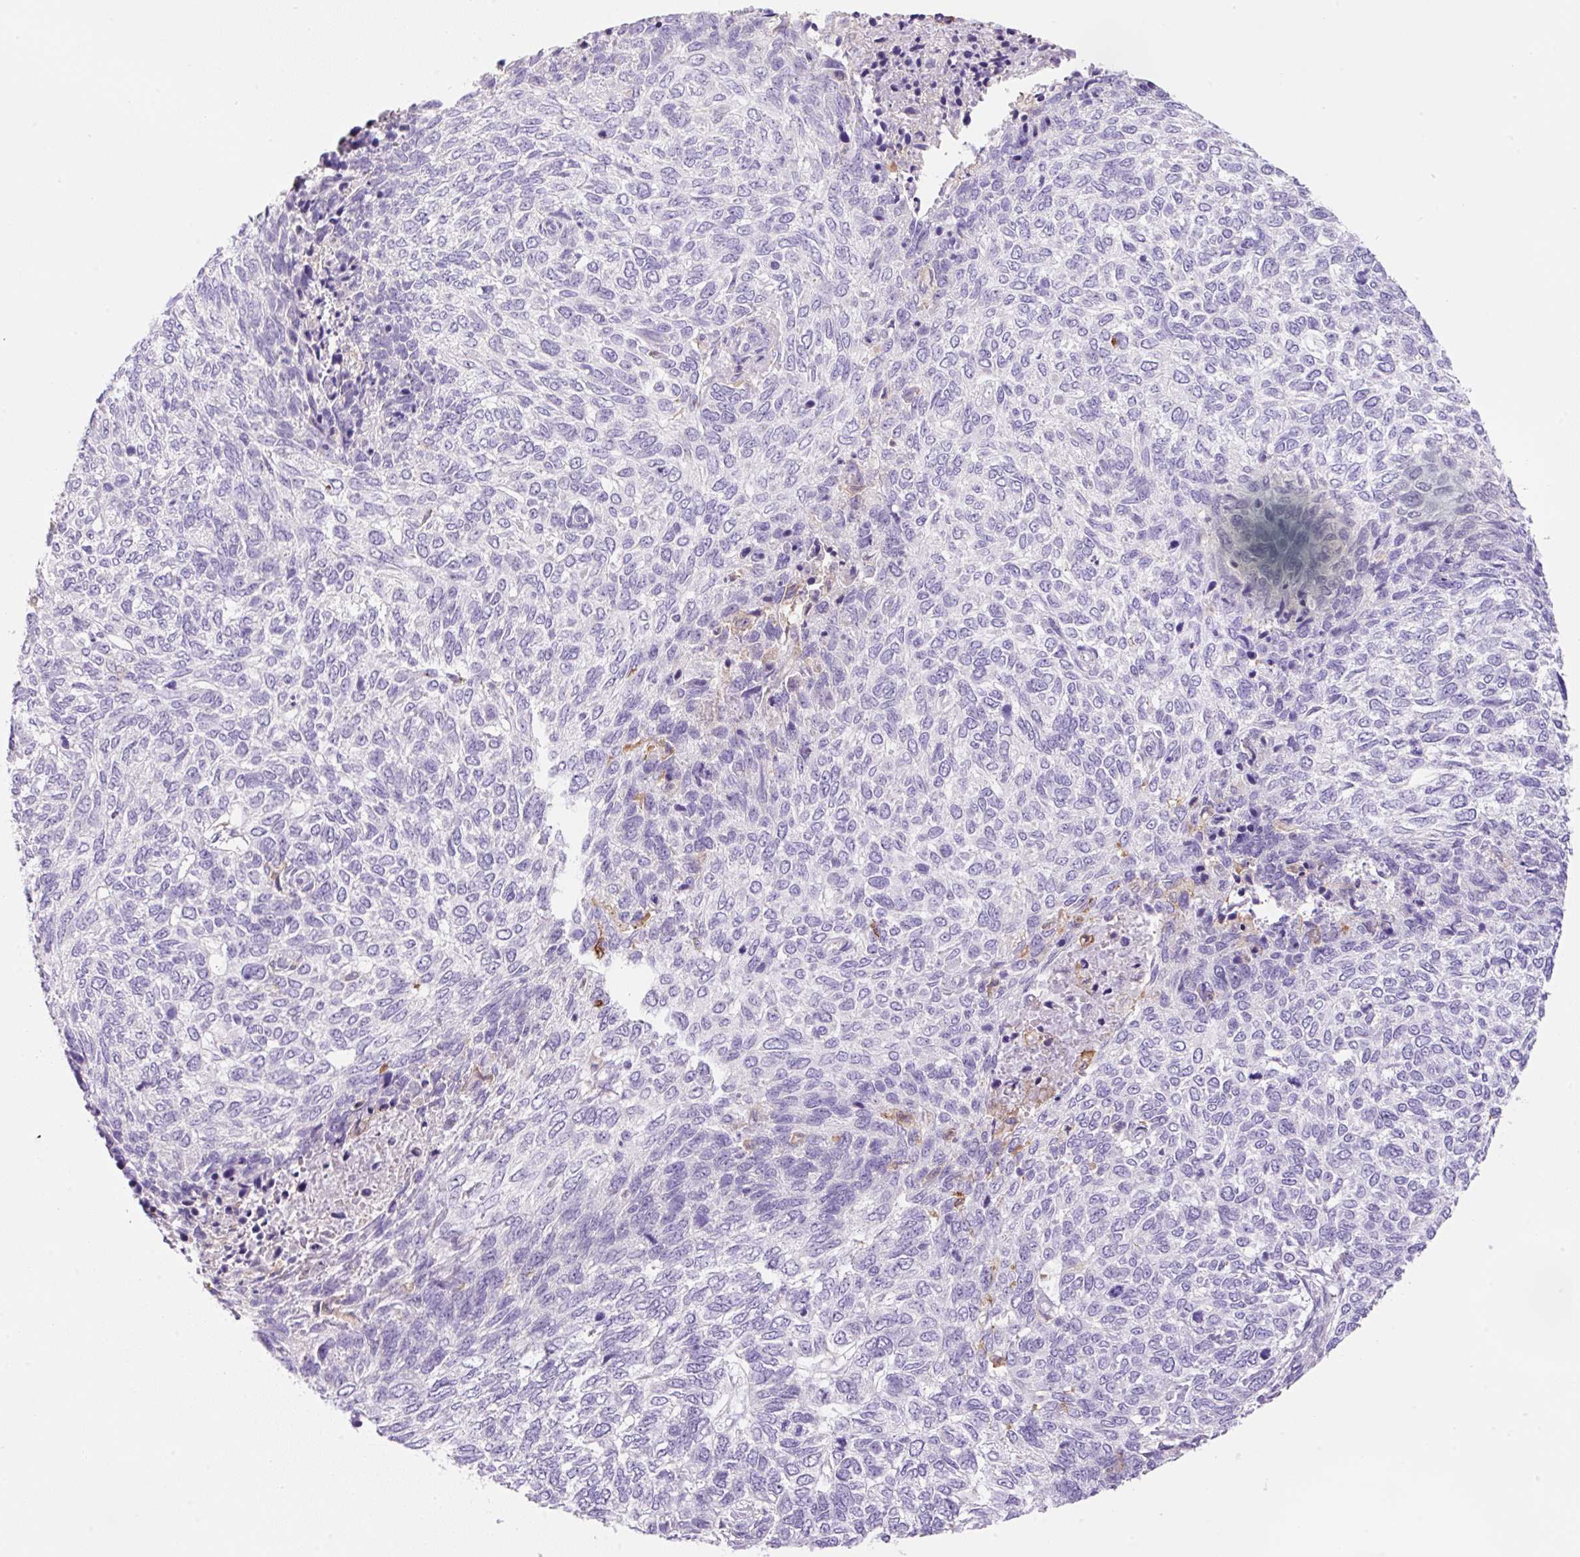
{"staining": {"intensity": "negative", "quantity": "none", "location": "none"}, "tissue": "skin cancer", "cell_type": "Tumor cells", "image_type": "cancer", "snomed": [{"axis": "morphology", "description": "Basal cell carcinoma"}, {"axis": "topography", "description": "Skin"}], "caption": "This is an IHC photomicrograph of basal cell carcinoma (skin). There is no staining in tumor cells.", "gene": "TDRD15", "patient": {"sex": "female", "age": 65}}